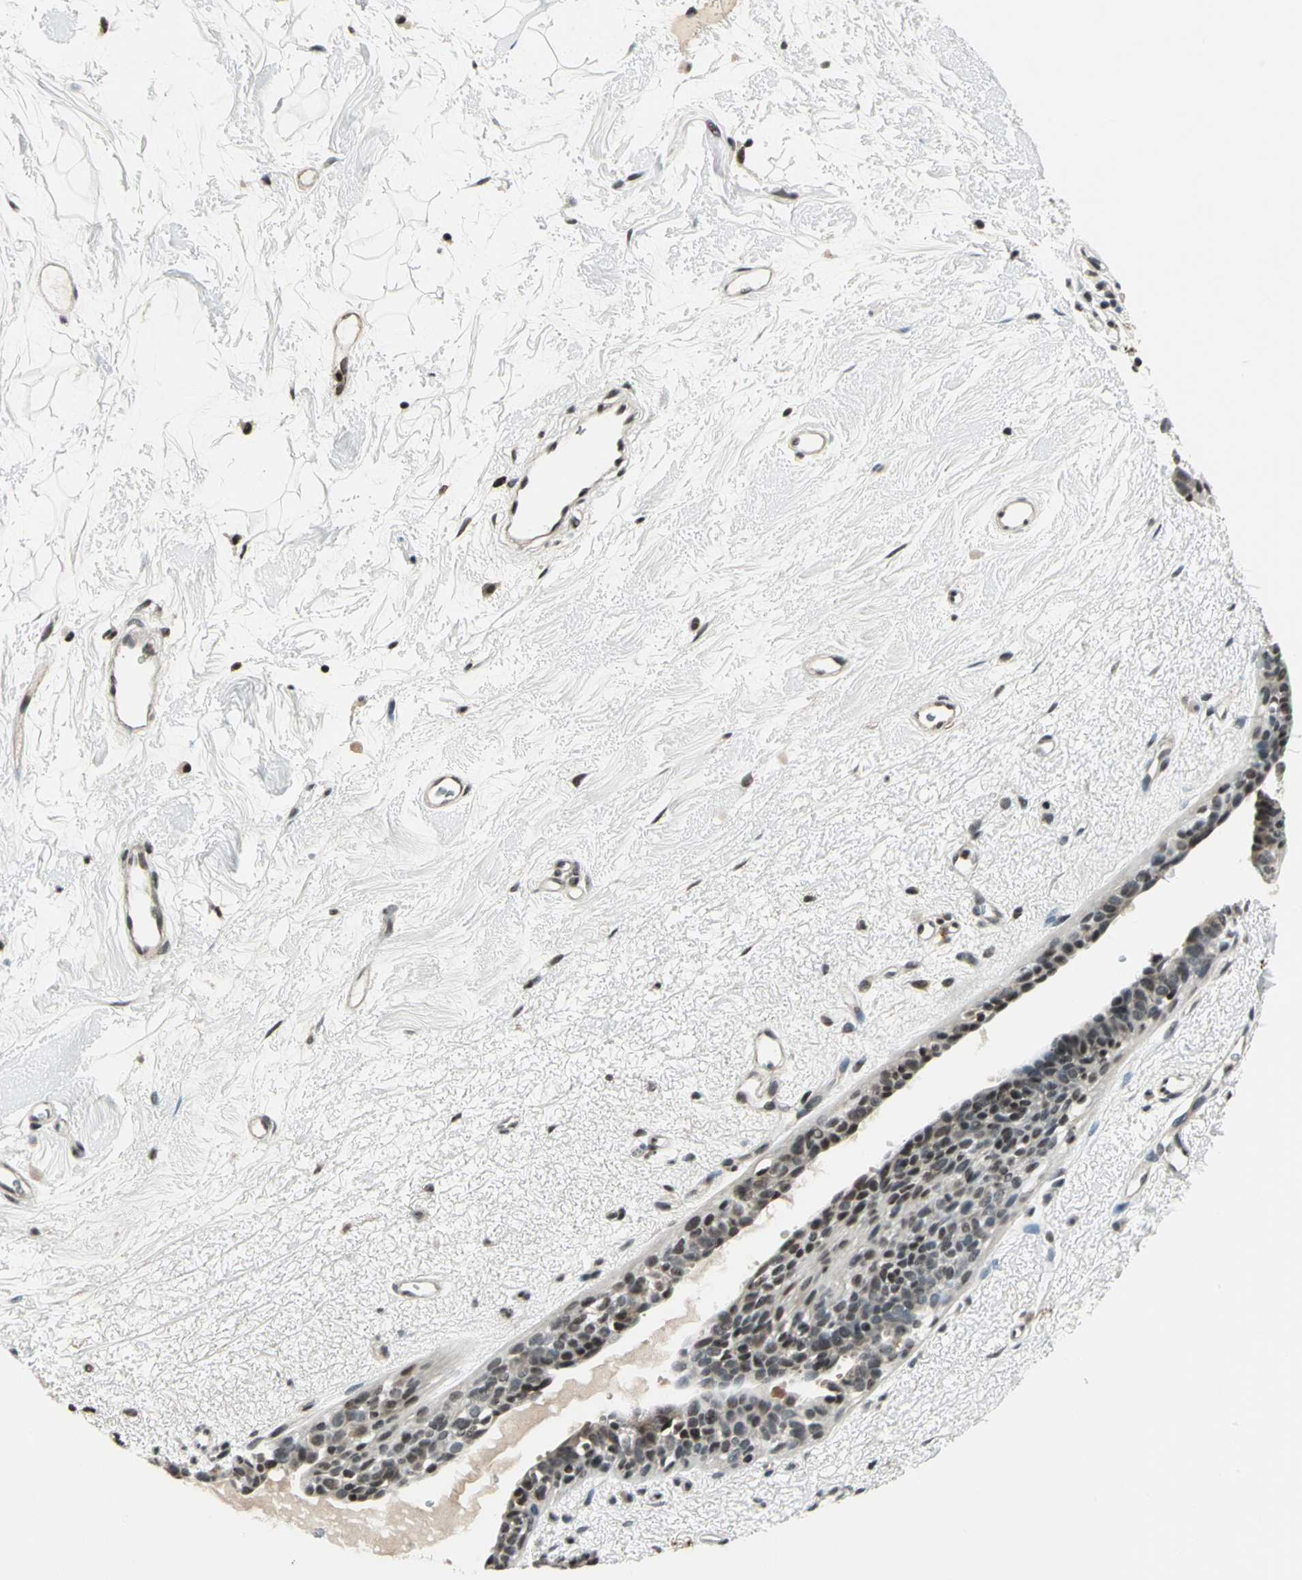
{"staining": {"intensity": "weak", "quantity": "25%-75%", "location": "nuclear"}, "tissue": "breast cancer", "cell_type": "Tumor cells", "image_type": "cancer", "snomed": [{"axis": "morphology", "description": "Duct carcinoma"}, {"axis": "topography", "description": "Breast"}], "caption": "Weak nuclear positivity is present in approximately 25%-75% of tumor cells in breast cancer.", "gene": "NR2C2", "patient": {"sex": "female", "age": 40}}